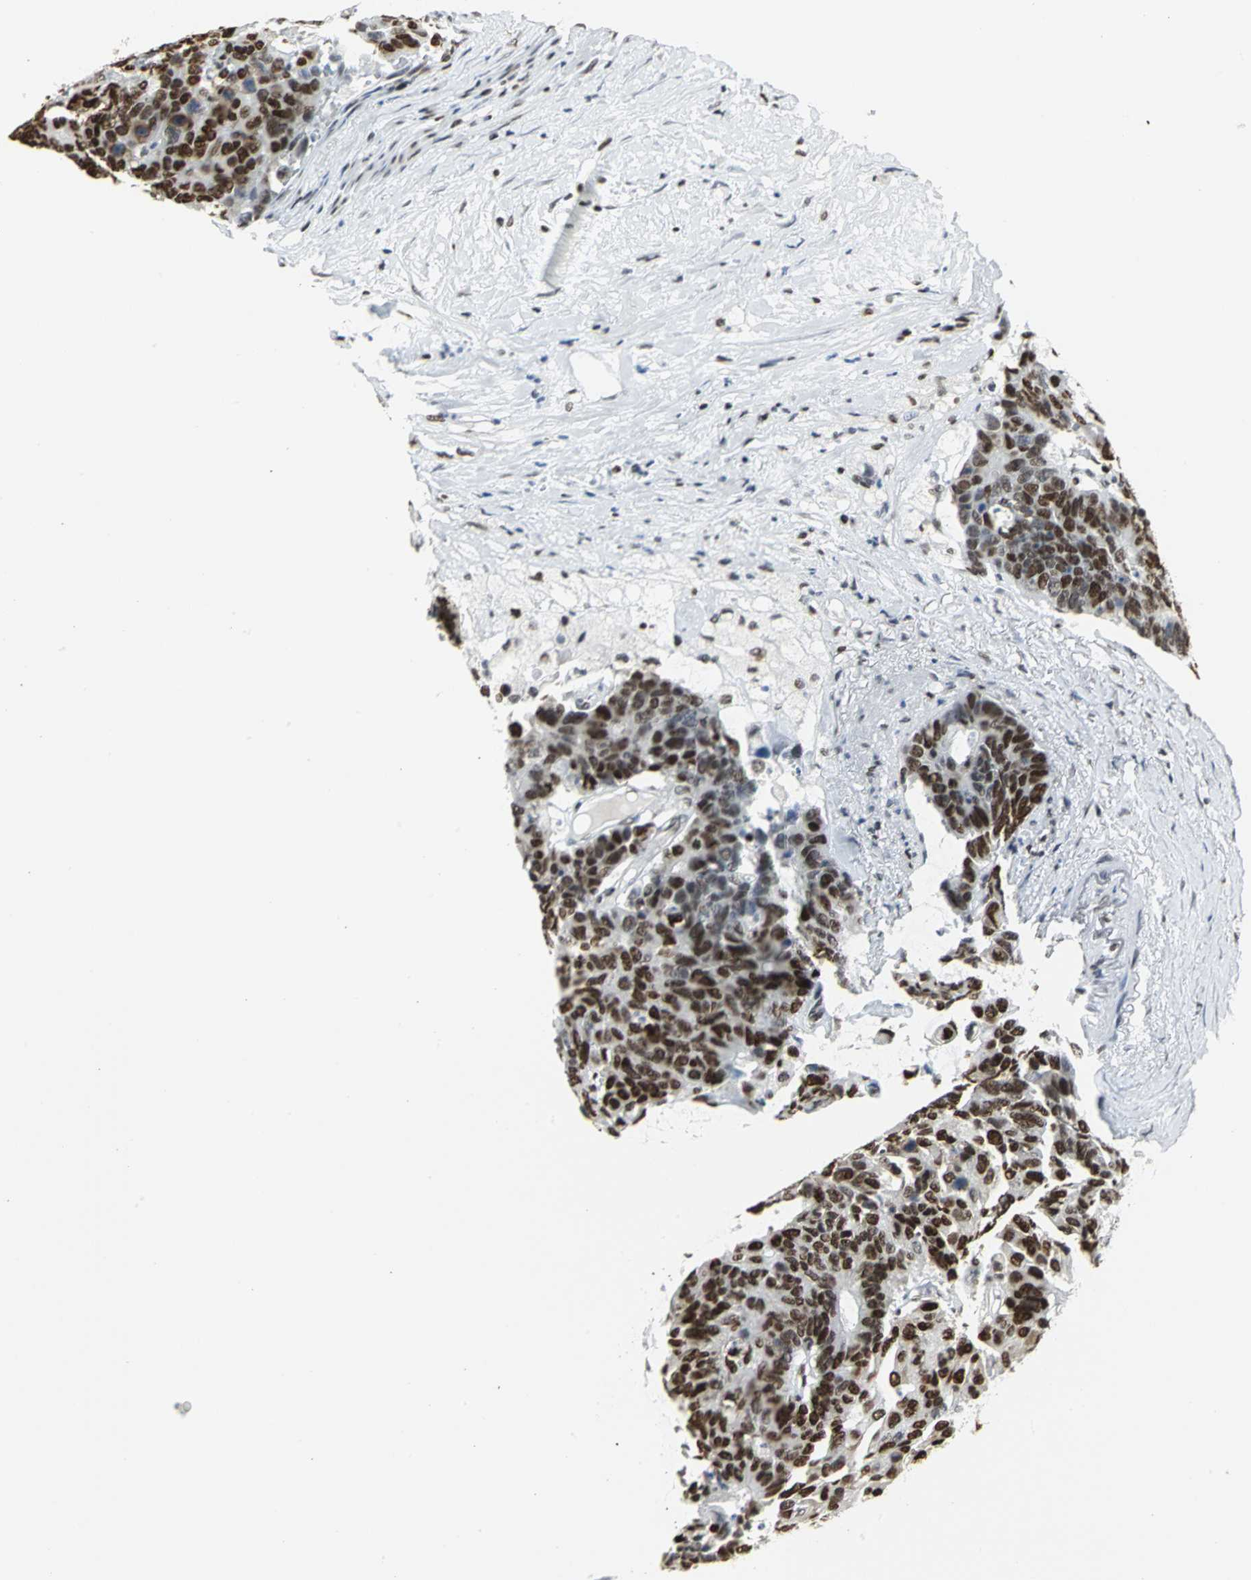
{"staining": {"intensity": "strong", "quantity": ">75%", "location": "nuclear"}, "tissue": "colorectal cancer", "cell_type": "Tumor cells", "image_type": "cancer", "snomed": [{"axis": "morphology", "description": "Adenocarcinoma, NOS"}, {"axis": "topography", "description": "Colon"}], "caption": "Colorectal adenocarcinoma was stained to show a protein in brown. There is high levels of strong nuclear staining in about >75% of tumor cells. (Stains: DAB in brown, nuclei in blue, Microscopy: brightfield microscopy at high magnification).", "gene": "HNRNPD", "patient": {"sex": "female", "age": 86}}